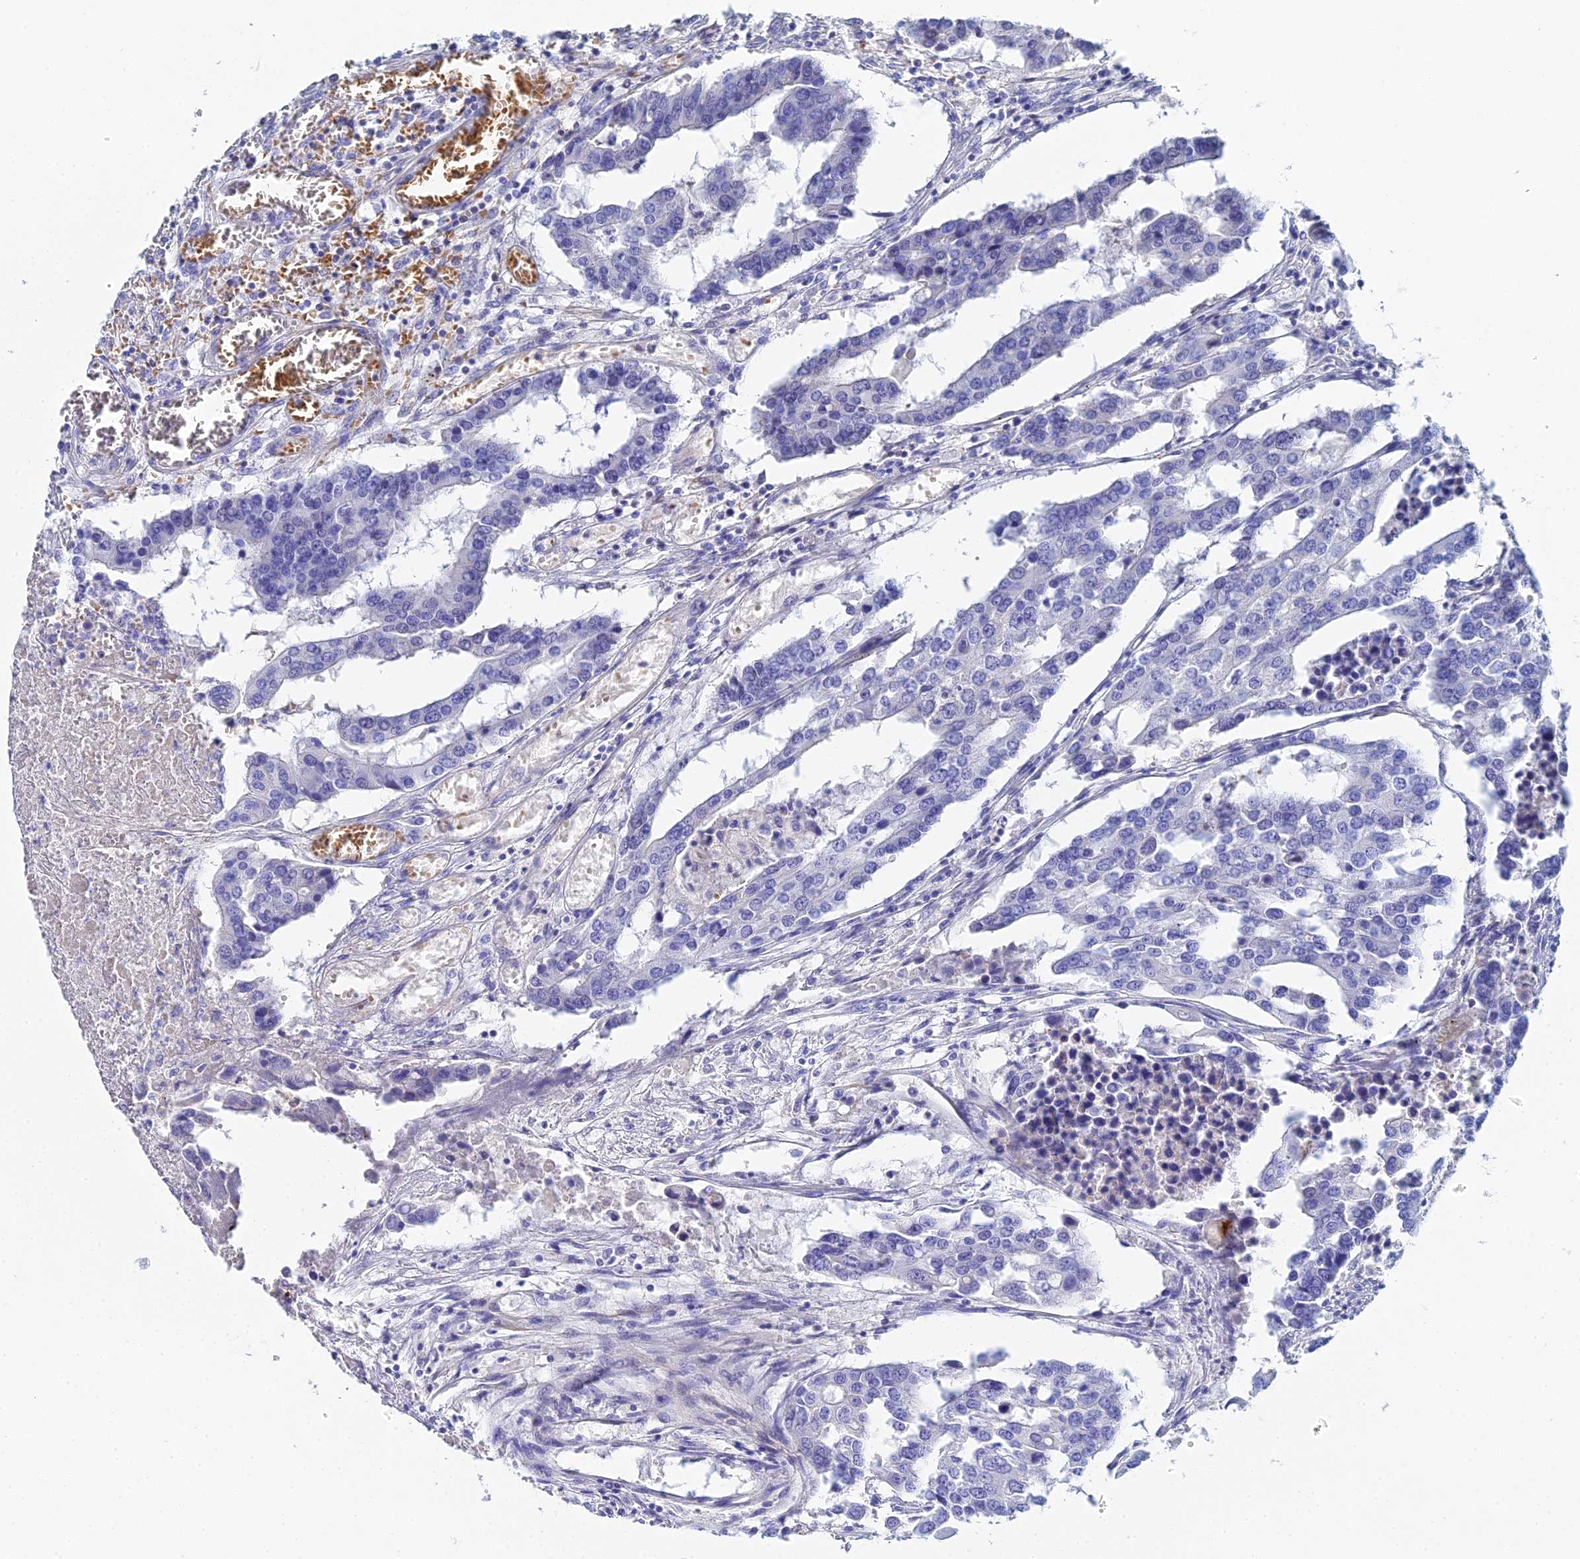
{"staining": {"intensity": "negative", "quantity": "none", "location": "none"}, "tissue": "colorectal cancer", "cell_type": "Tumor cells", "image_type": "cancer", "snomed": [{"axis": "morphology", "description": "Adenocarcinoma, NOS"}, {"axis": "topography", "description": "Colon"}], "caption": "Tumor cells are negative for protein expression in human colorectal cancer (adenocarcinoma).", "gene": "CELA3A", "patient": {"sex": "male", "age": 77}}